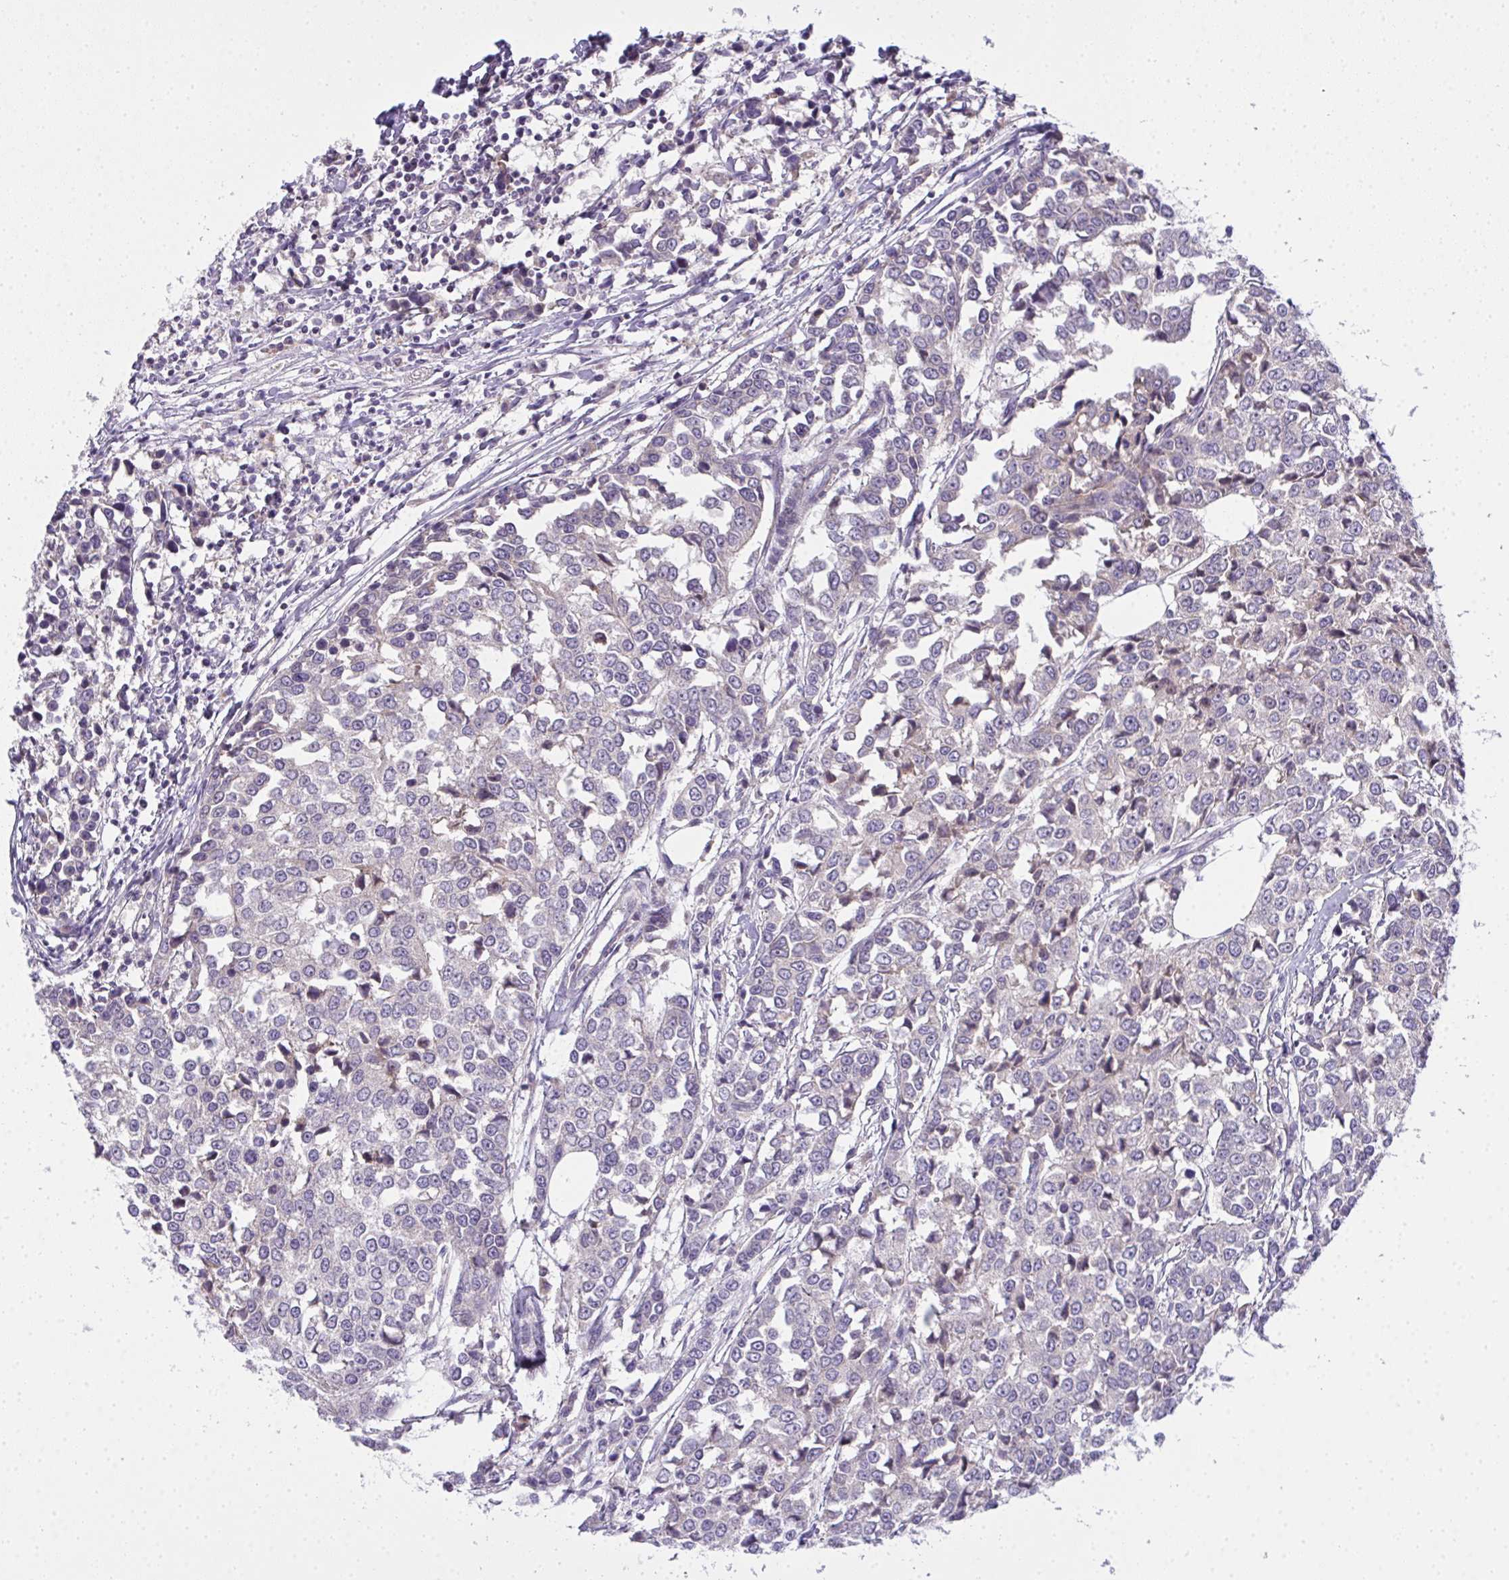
{"staining": {"intensity": "negative", "quantity": "none", "location": "none"}, "tissue": "breast cancer", "cell_type": "Tumor cells", "image_type": "cancer", "snomed": [{"axis": "morphology", "description": "Duct carcinoma"}, {"axis": "topography", "description": "Breast"}], "caption": "Breast cancer was stained to show a protein in brown. There is no significant staining in tumor cells.", "gene": "NT5C1A", "patient": {"sex": "female", "age": 80}}